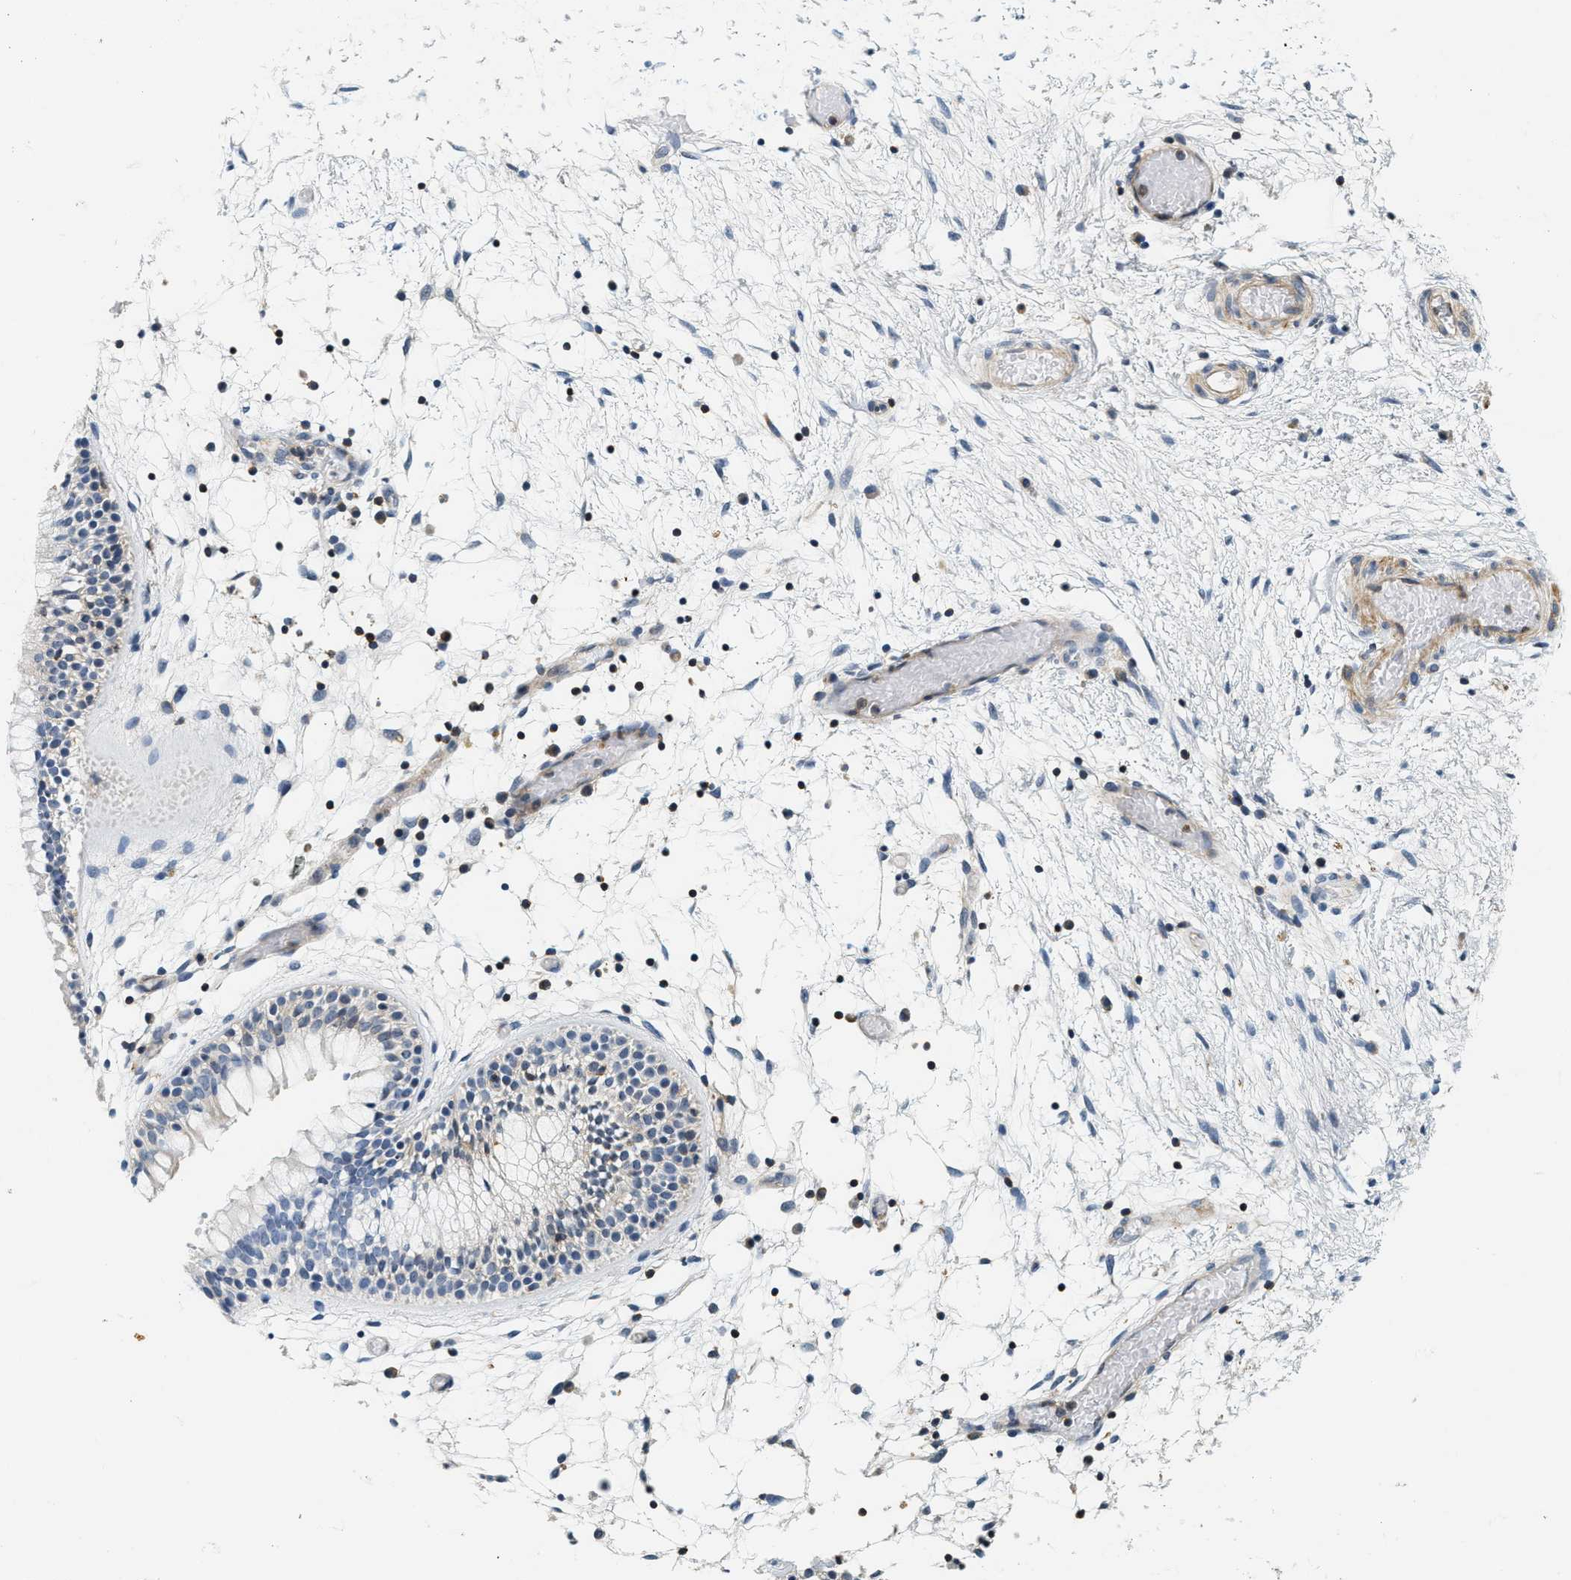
{"staining": {"intensity": "weak", "quantity": ">75%", "location": "cytoplasmic/membranous"}, "tissue": "nasopharynx", "cell_type": "Respiratory epithelial cells", "image_type": "normal", "snomed": [{"axis": "morphology", "description": "Normal tissue, NOS"}, {"axis": "morphology", "description": "Inflammation, NOS"}, {"axis": "topography", "description": "Nasopharynx"}], "caption": "This micrograph demonstrates IHC staining of benign human nasopharynx, with low weak cytoplasmic/membranous positivity in approximately >75% of respiratory epithelial cells.", "gene": "SAMD9", "patient": {"sex": "male", "age": 48}}